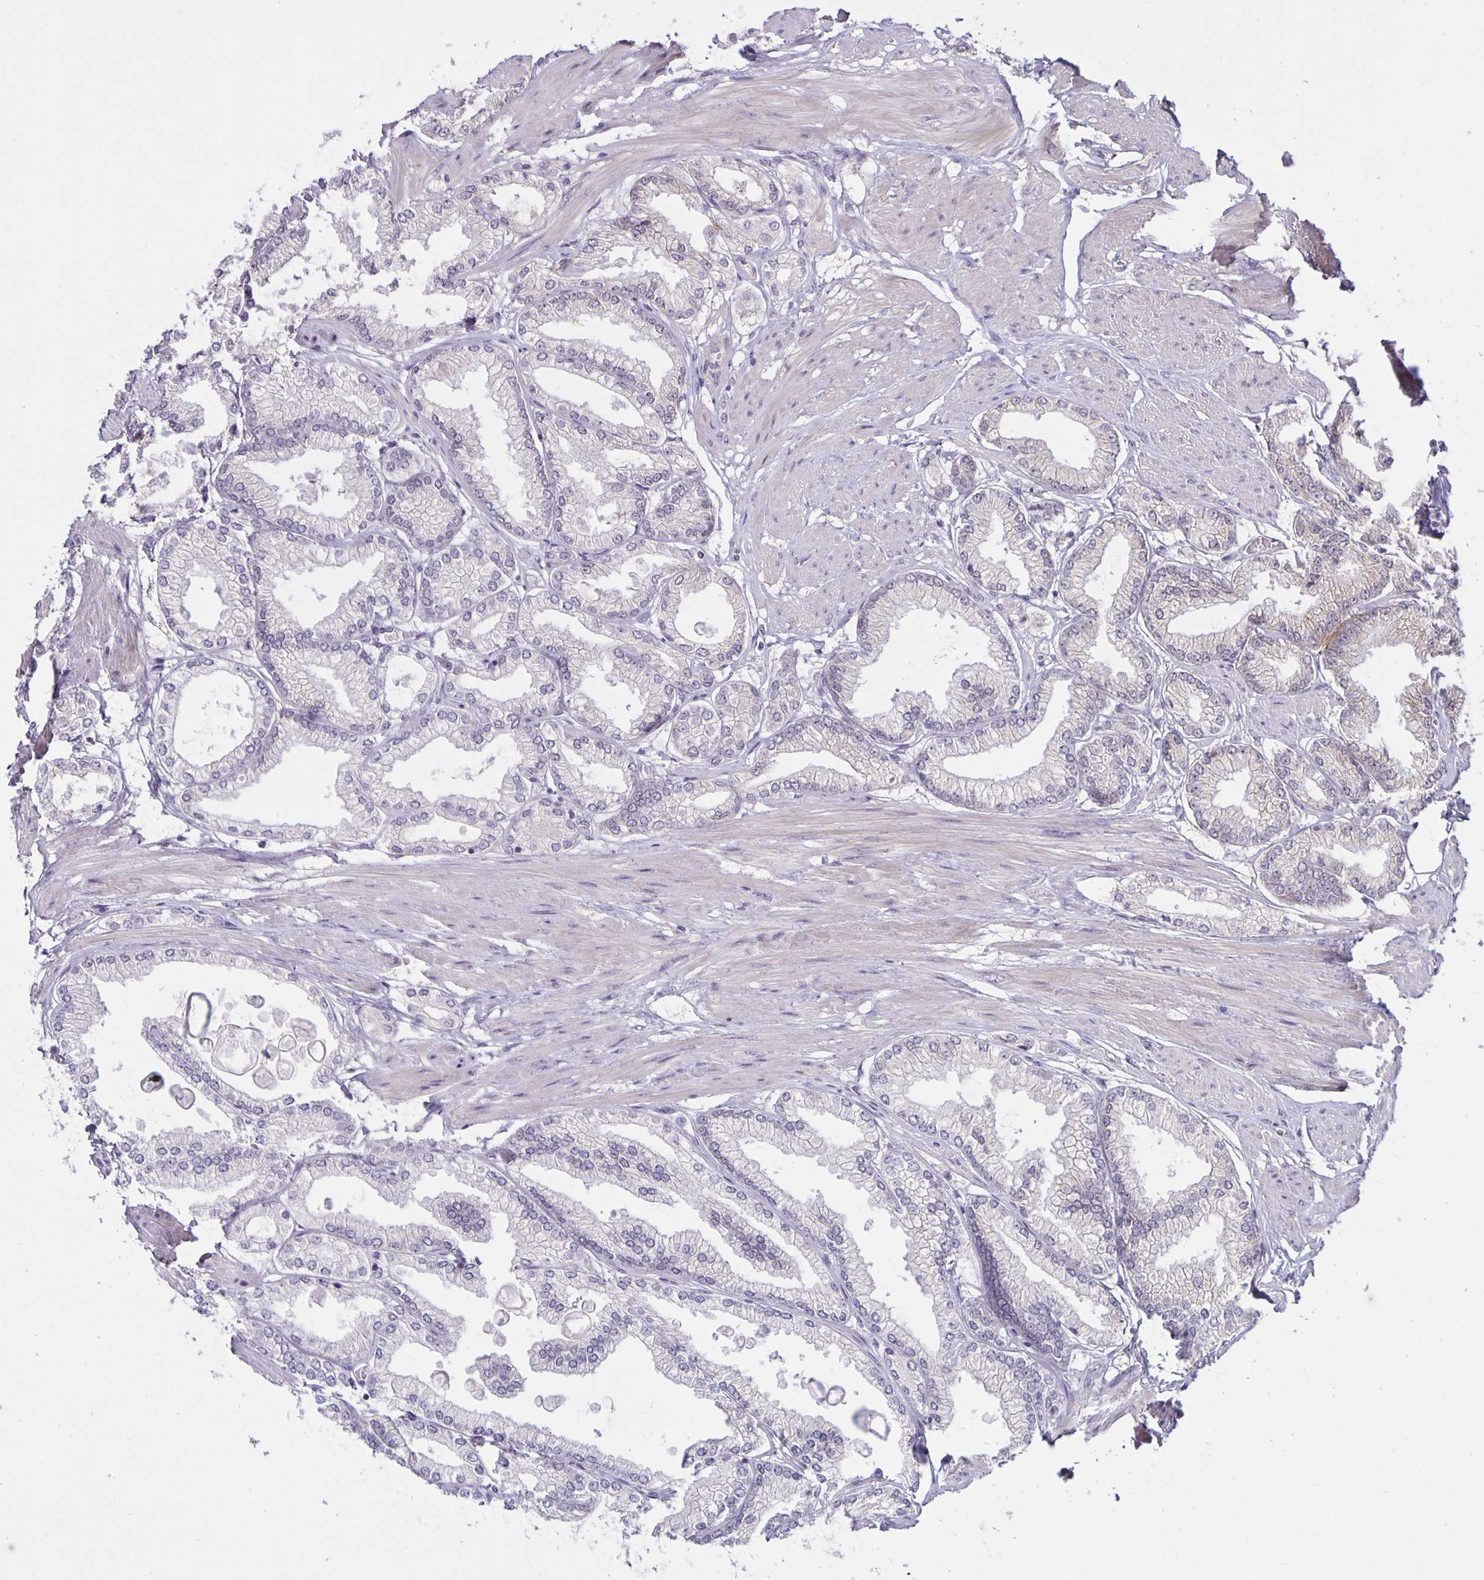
{"staining": {"intensity": "negative", "quantity": "none", "location": "none"}, "tissue": "prostate cancer", "cell_type": "Tumor cells", "image_type": "cancer", "snomed": [{"axis": "morphology", "description": "Adenocarcinoma, High grade"}, {"axis": "topography", "description": "Prostate"}], "caption": "Prostate cancer was stained to show a protein in brown. There is no significant expression in tumor cells.", "gene": "ARVCF", "patient": {"sex": "male", "age": 68}}